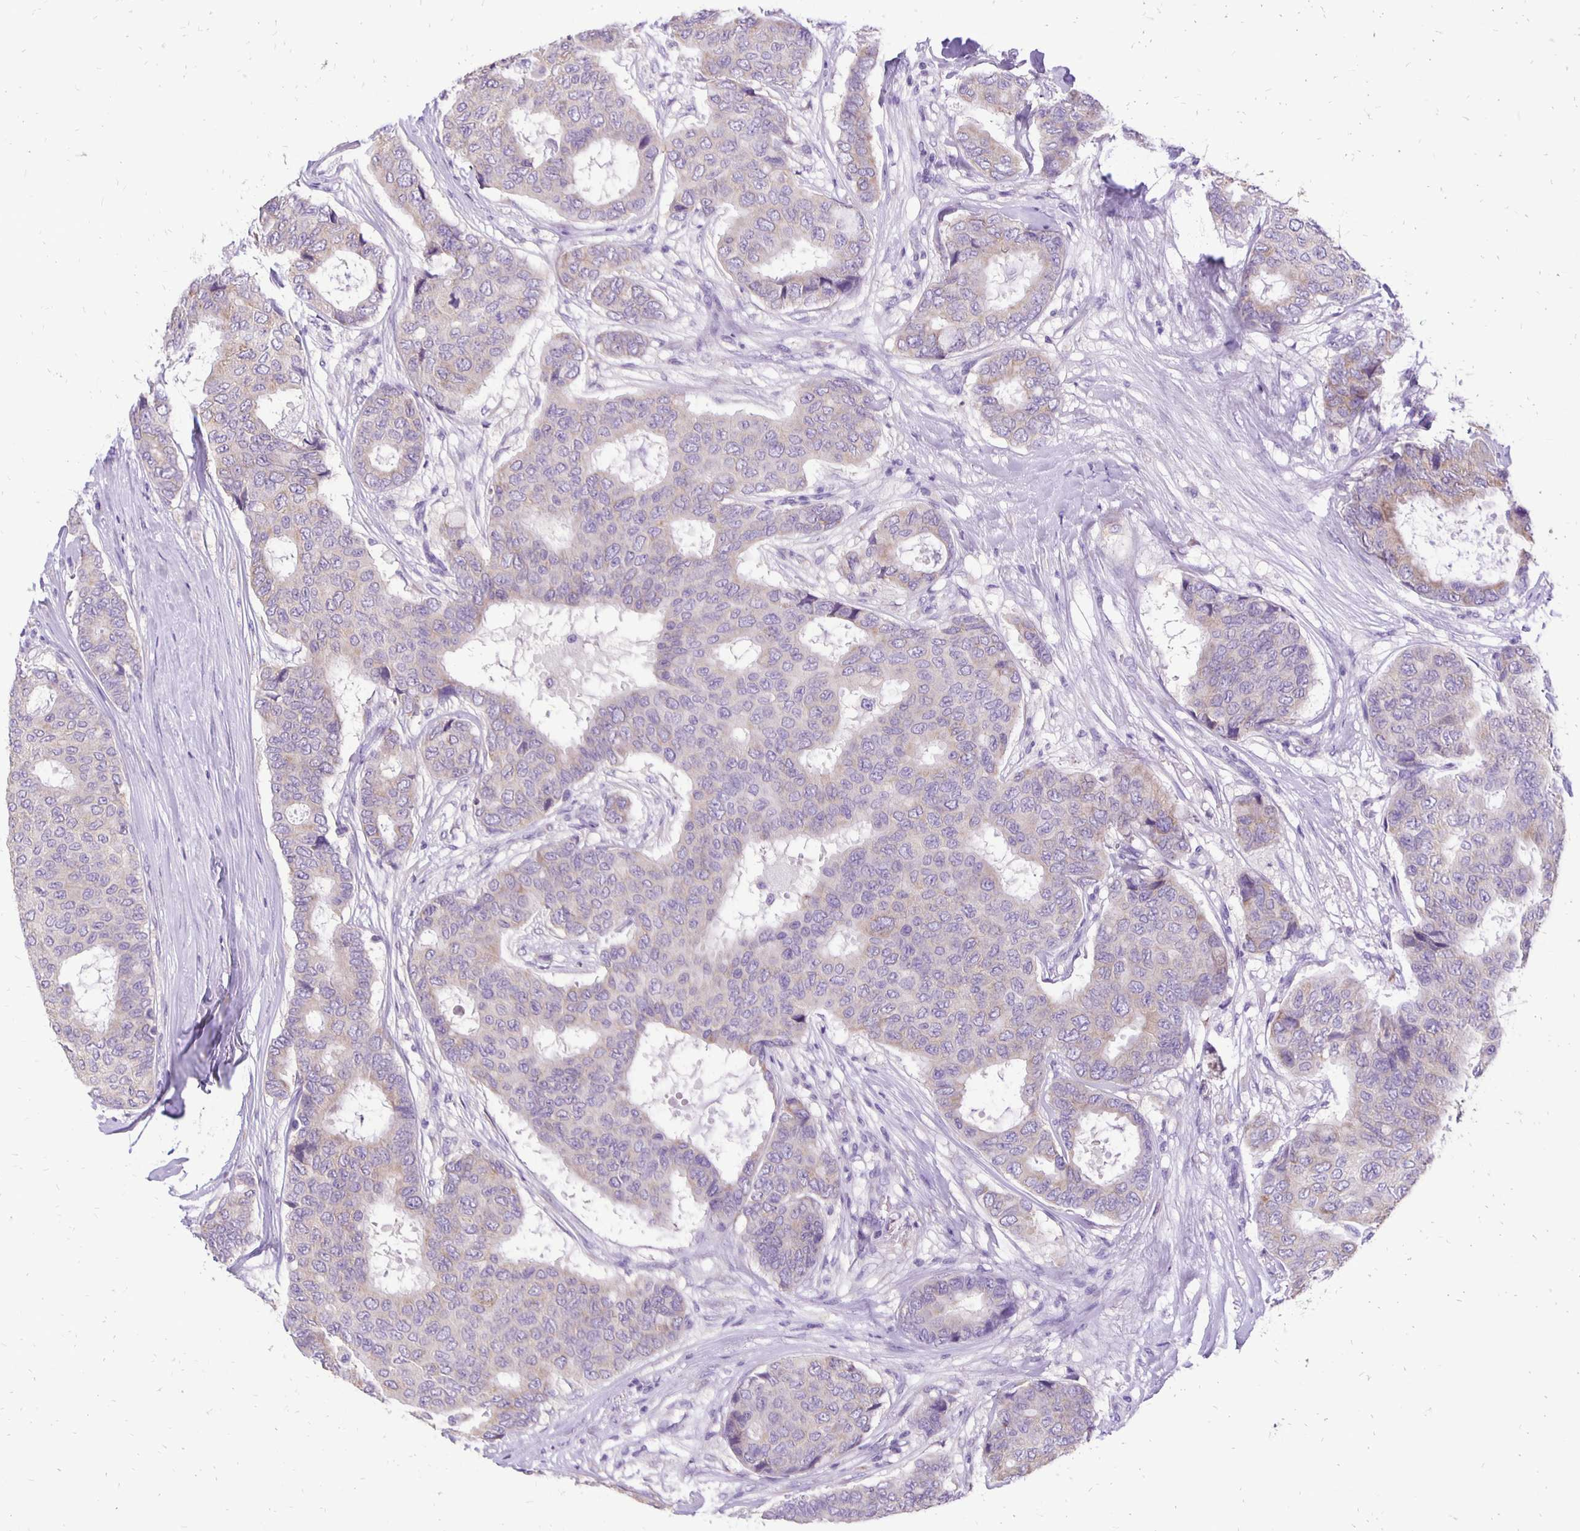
{"staining": {"intensity": "negative", "quantity": "none", "location": "none"}, "tissue": "breast cancer", "cell_type": "Tumor cells", "image_type": "cancer", "snomed": [{"axis": "morphology", "description": "Duct carcinoma"}, {"axis": "topography", "description": "Breast"}], "caption": "There is no significant positivity in tumor cells of intraductal carcinoma (breast). Nuclei are stained in blue.", "gene": "ANKRD45", "patient": {"sex": "female", "age": 75}}